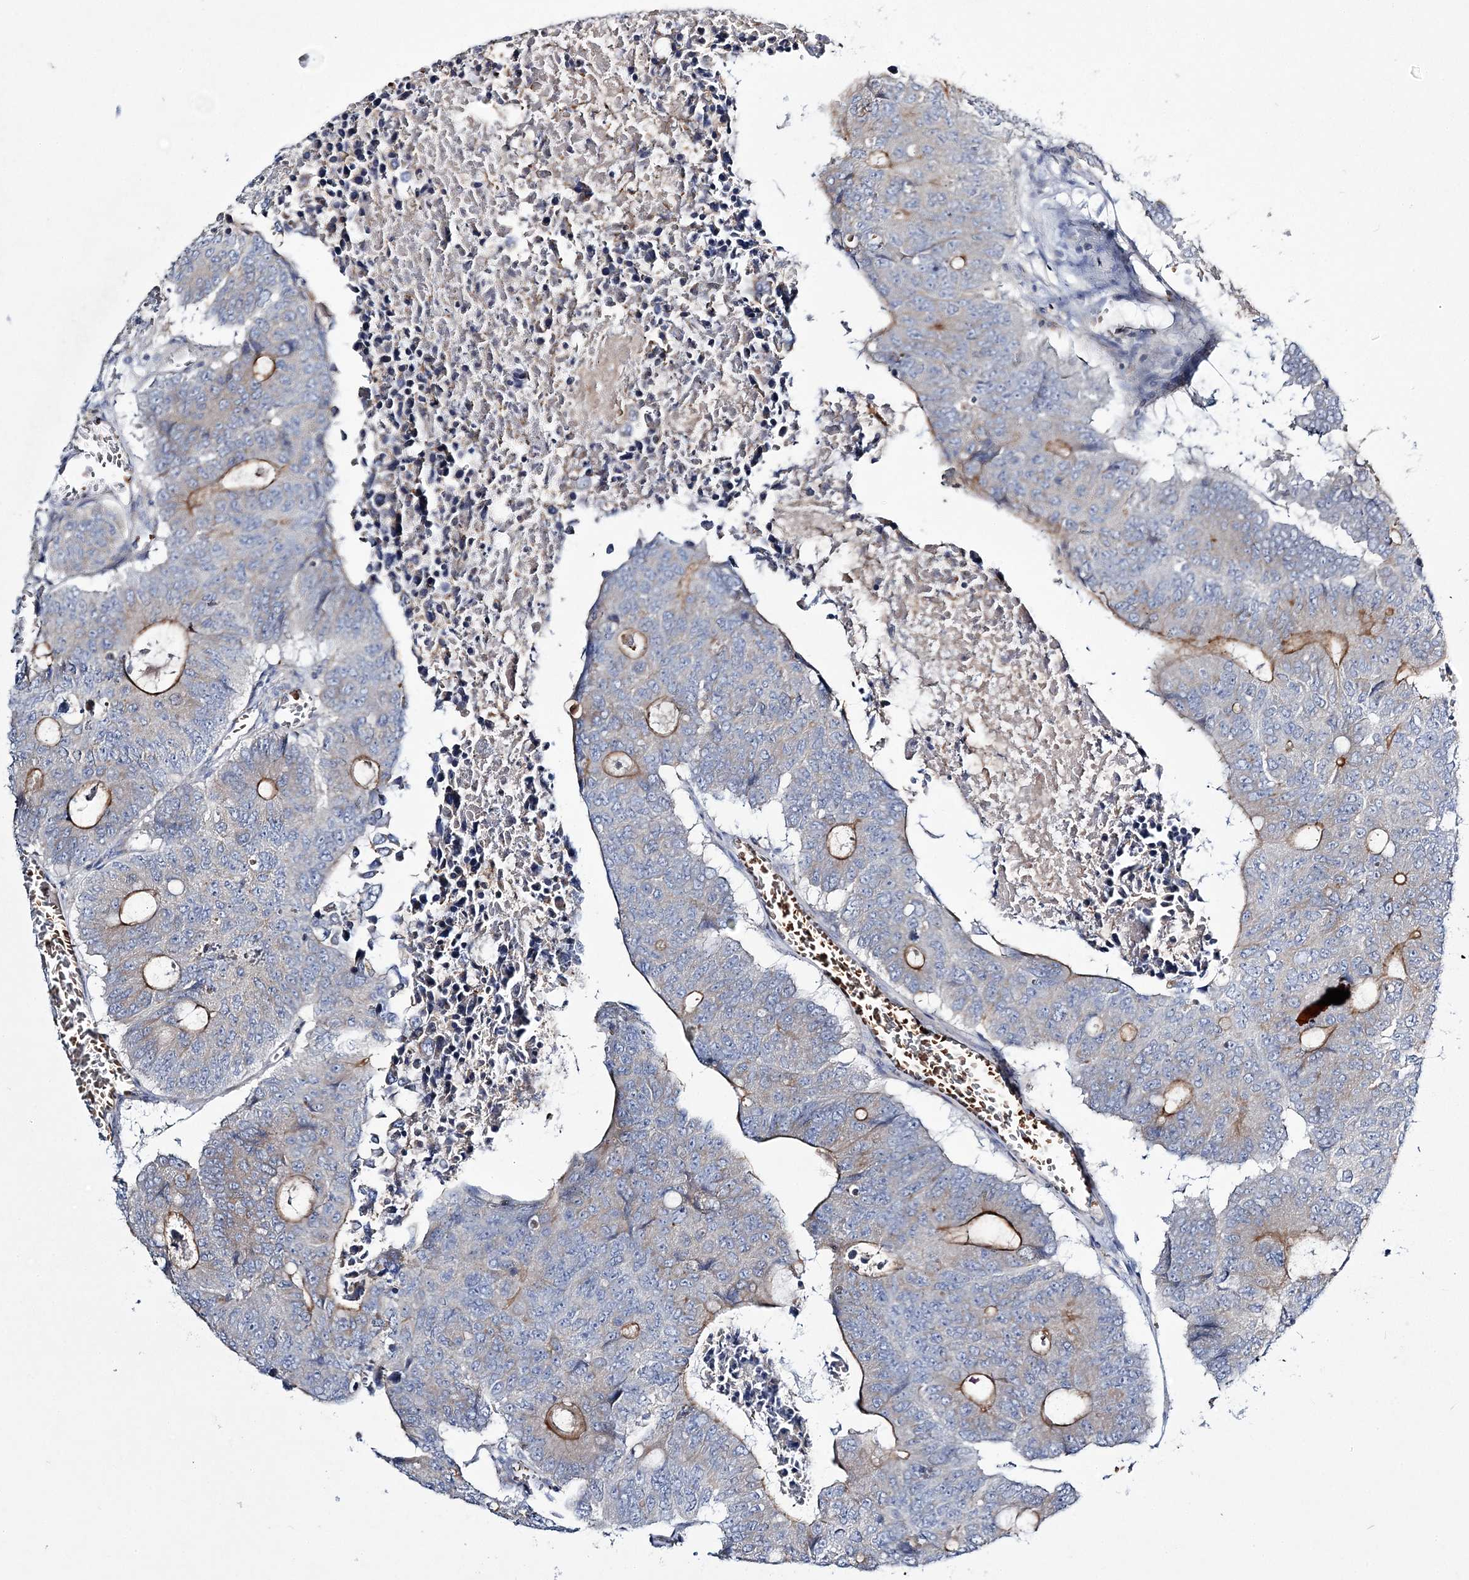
{"staining": {"intensity": "moderate", "quantity": "25%-75%", "location": "cytoplasmic/membranous"}, "tissue": "colorectal cancer", "cell_type": "Tumor cells", "image_type": "cancer", "snomed": [{"axis": "morphology", "description": "Adenocarcinoma, NOS"}, {"axis": "topography", "description": "Colon"}], "caption": "The immunohistochemical stain shows moderate cytoplasmic/membranous expression in tumor cells of colorectal adenocarcinoma tissue. The staining was performed using DAB (3,3'-diaminobenzidine) to visualize the protein expression in brown, while the nuclei were stained in blue with hematoxylin (Magnification: 20x).", "gene": "ATP11B", "patient": {"sex": "male", "age": 87}}